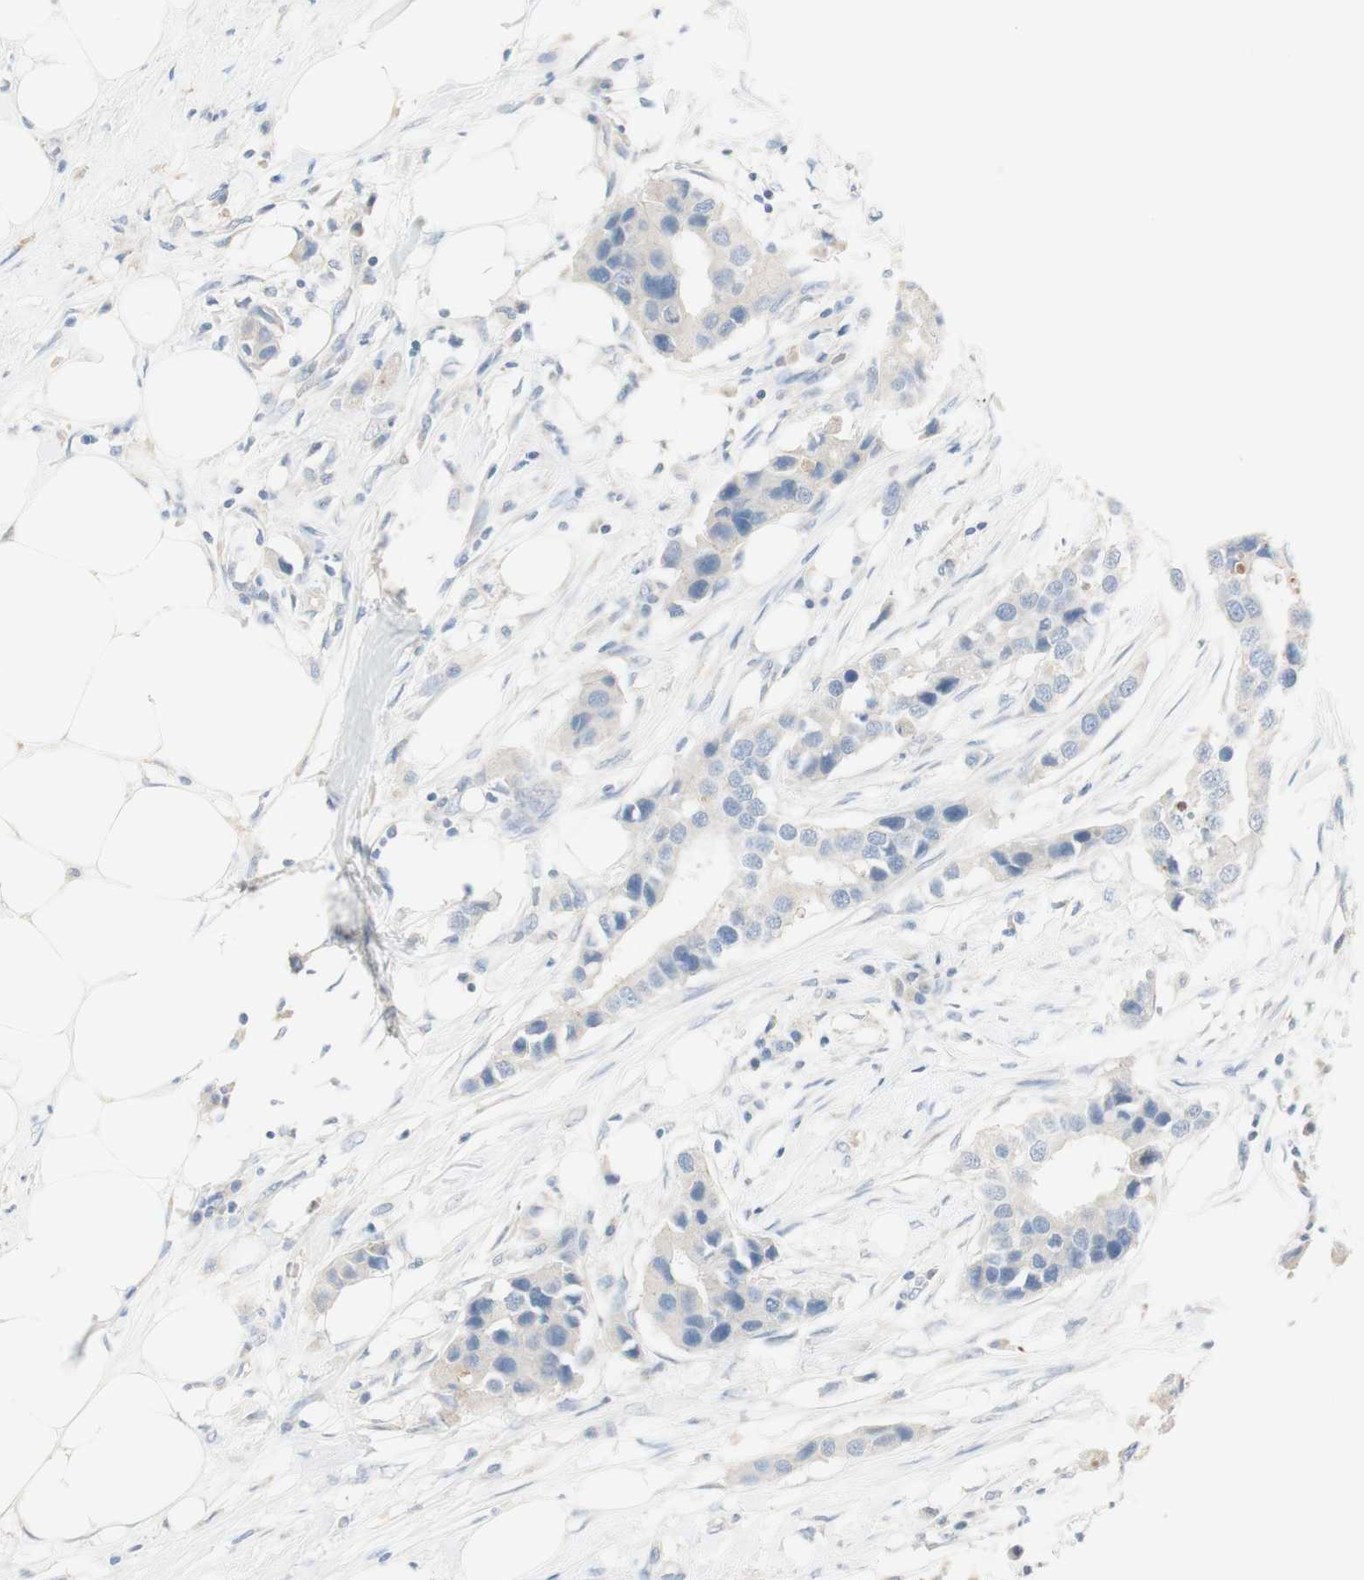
{"staining": {"intensity": "negative", "quantity": "none", "location": "none"}, "tissue": "breast cancer", "cell_type": "Tumor cells", "image_type": "cancer", "snomed": [{"axis": "morphology", "description": "Normal tissue, NOS"}, {"axis": "morphology", "description": "Duct carcinoma"}, {"axis": "topography", "description": "Breast"}], "caption": "Breast intraductal carcinoma was stained to show a protein in brown. There is no significant staining in tumor cells.", "gene": "ART3", "patient": {"sex": "female", "age": 50}}